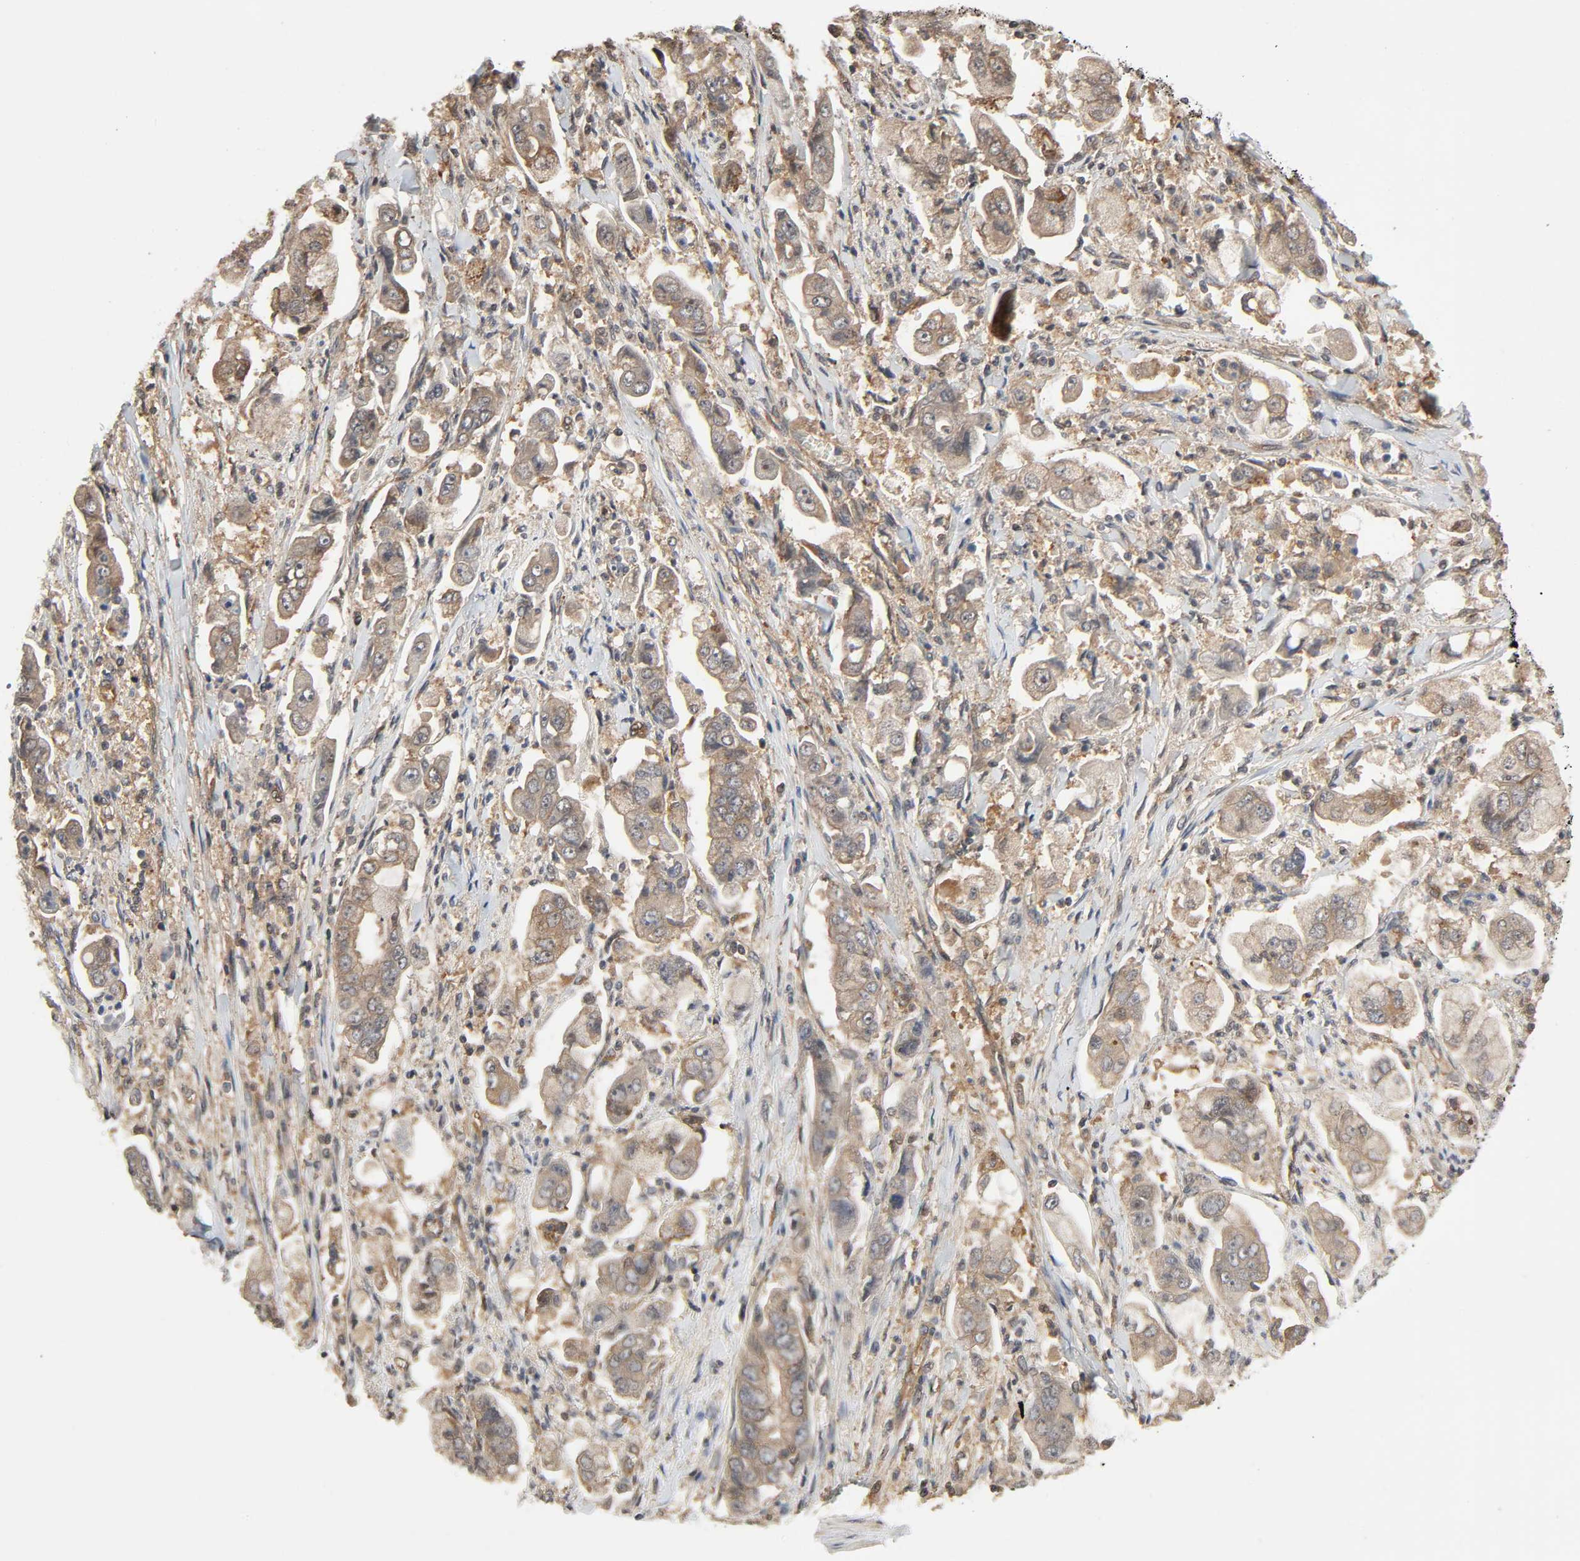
{"staining": {"intensity": "moderate", "quantity": ">75%", "location": "cytoplasmic/membranous"}, "tissue": "stomach cancer", "cell_type": "Tumor cells", "image_type": "cancer", "snomed": [{"axis": "morphology", "description": "Adenocarcinoma, NOS"}, {"axis": "topography", "description": "Stomach"}], "caption": "Stomach adenocarcinoma stained with a brown dye exhibits moderate cytoplasmic/membranous positive positivity in about >75% of tumor cells.", "gene": "PPP2R1B", "patient": {"sex": "male", "age": 62}}